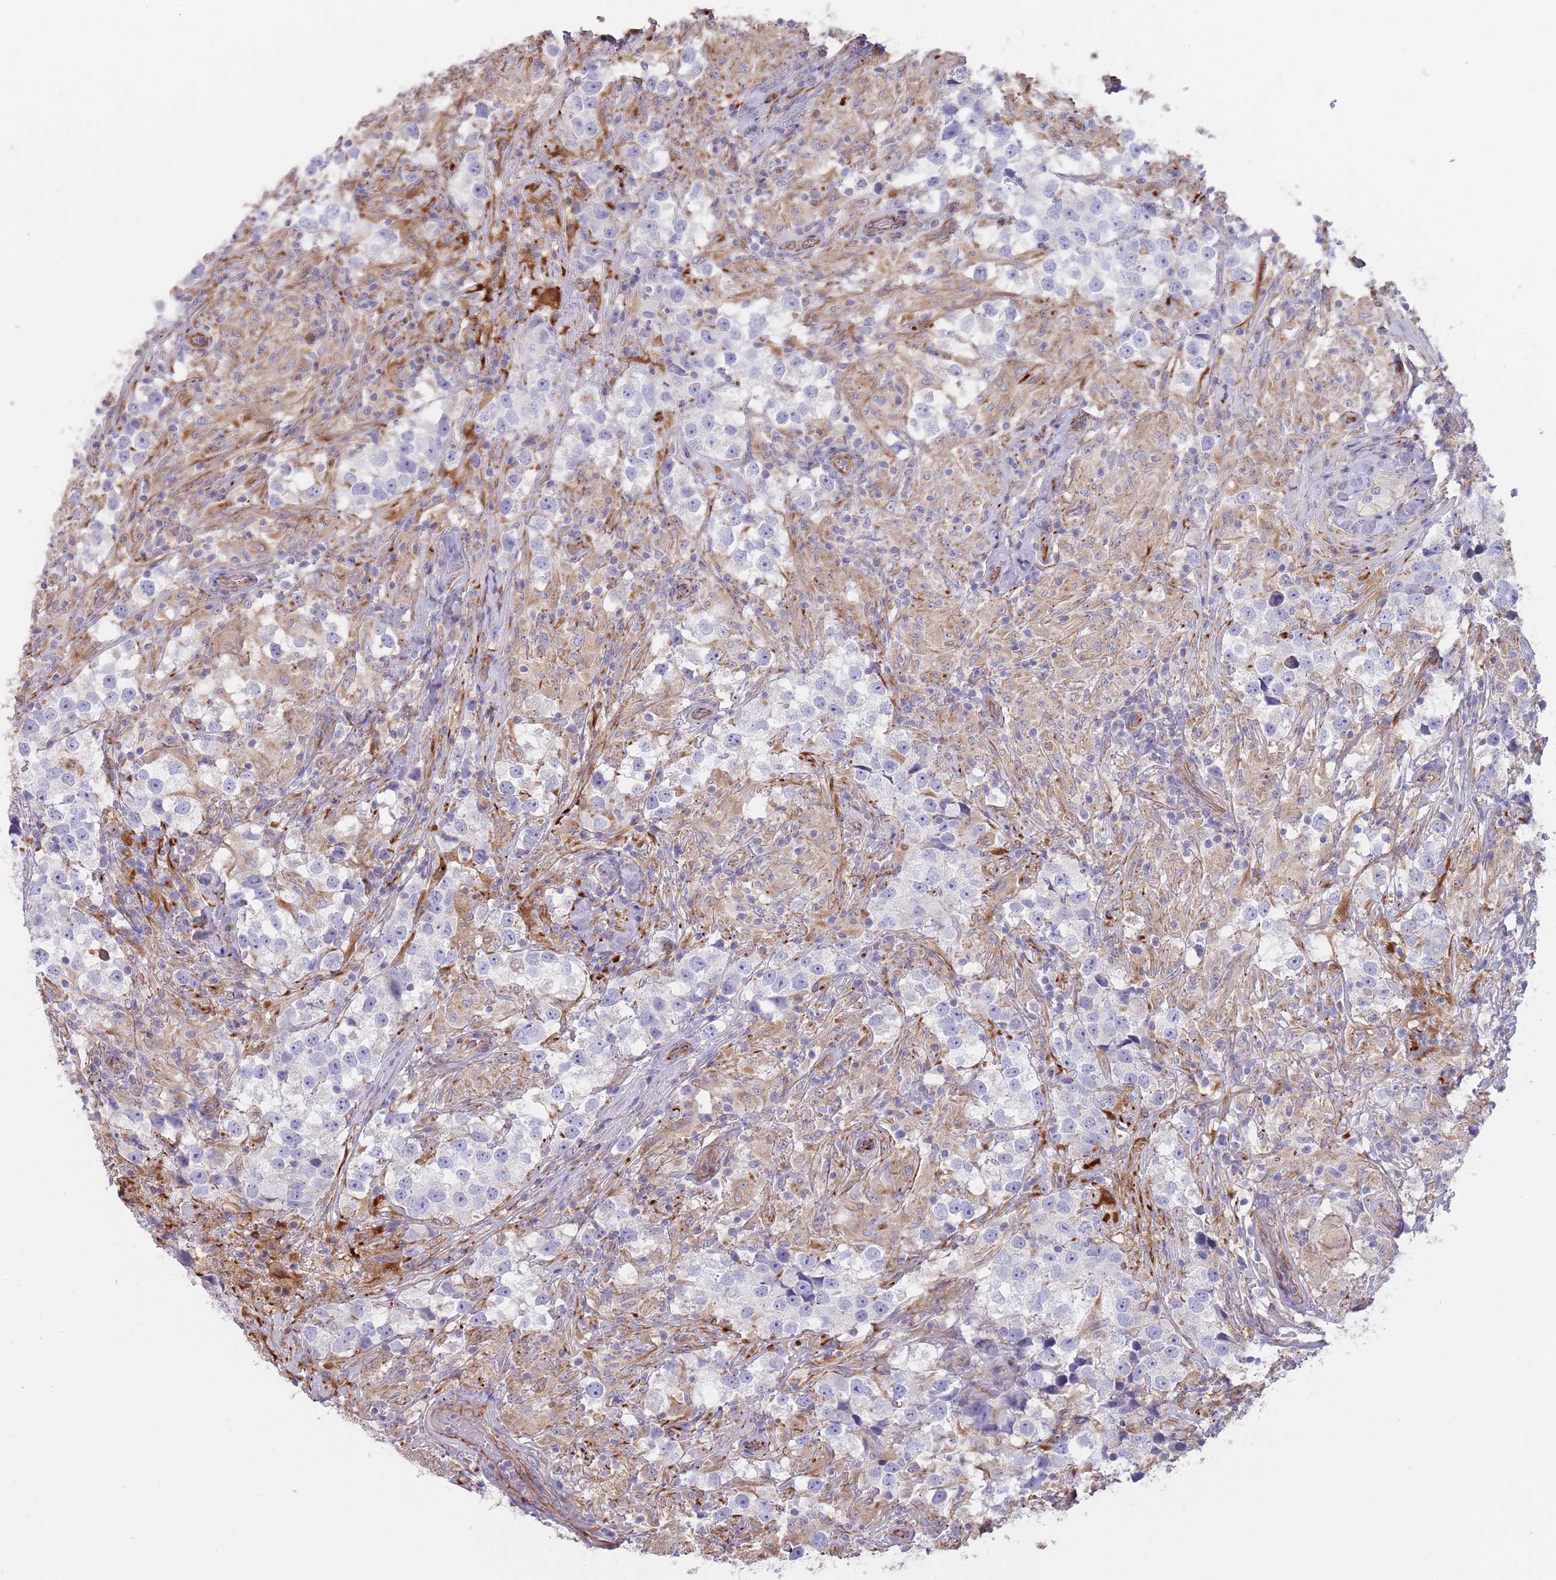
{"staining": {"intensity": "negative", "quantity": "none", "location": "none"}, "tissue": "testis cancer", "cell_type": "Tumor cells", "image_type": "cancer", "snomed": [{"axis": "morphology", "description": "Seminoma, NOS"}, {"axis": "topography", "description": "Testis"}], "caption": "Immunohistochemistry (IHC) micrograph of neoplastic tissue: testis cancer (seminoma) stained with DAB demonstrates no significant protein expression in tumor cells.", "gene": "MOGAT1", "patient": {"sex": "male", "age": 46}}